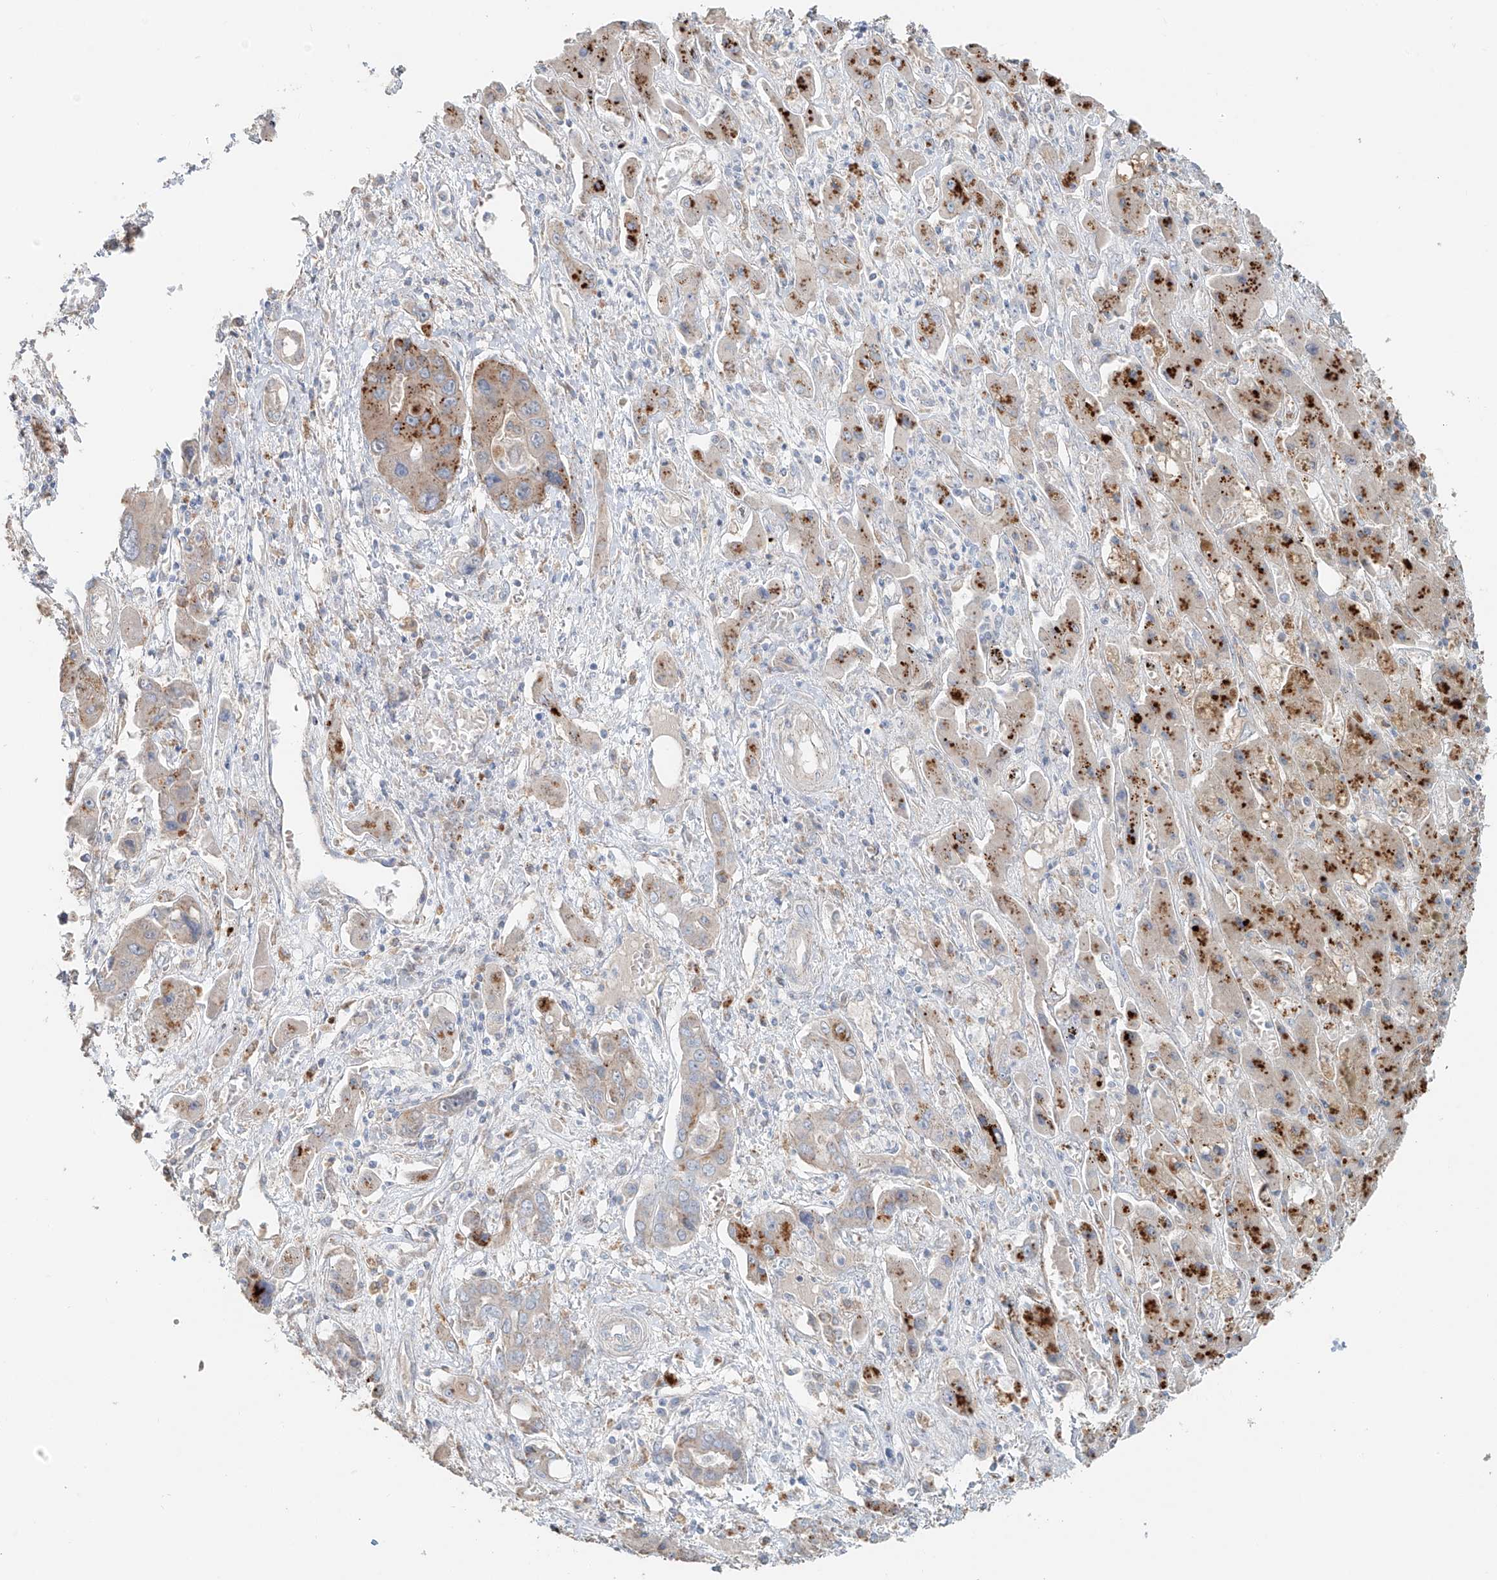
{"staining": {"intensity": "strong", "quantity": "<25%", "location": "cytoplasmic/membranous"}, "tissue": "liver cancer", "cell_type": "Tumor cells", "image_type": "cancer", "snomed": [{"axis": "morphology", "description": "Cholangiocarcinoma"}, {"axis": "topography", "description": "Liver"}], "caption": "DAB (3,3'-diaminobenzidine) immunohistochemical staining of liver cancer exhibits strong cytoplasmic/membranous protein expression in about <25% of tumor cells.", "gene": "TRIM47", "patient": {"sex": "male", "age": 67}}